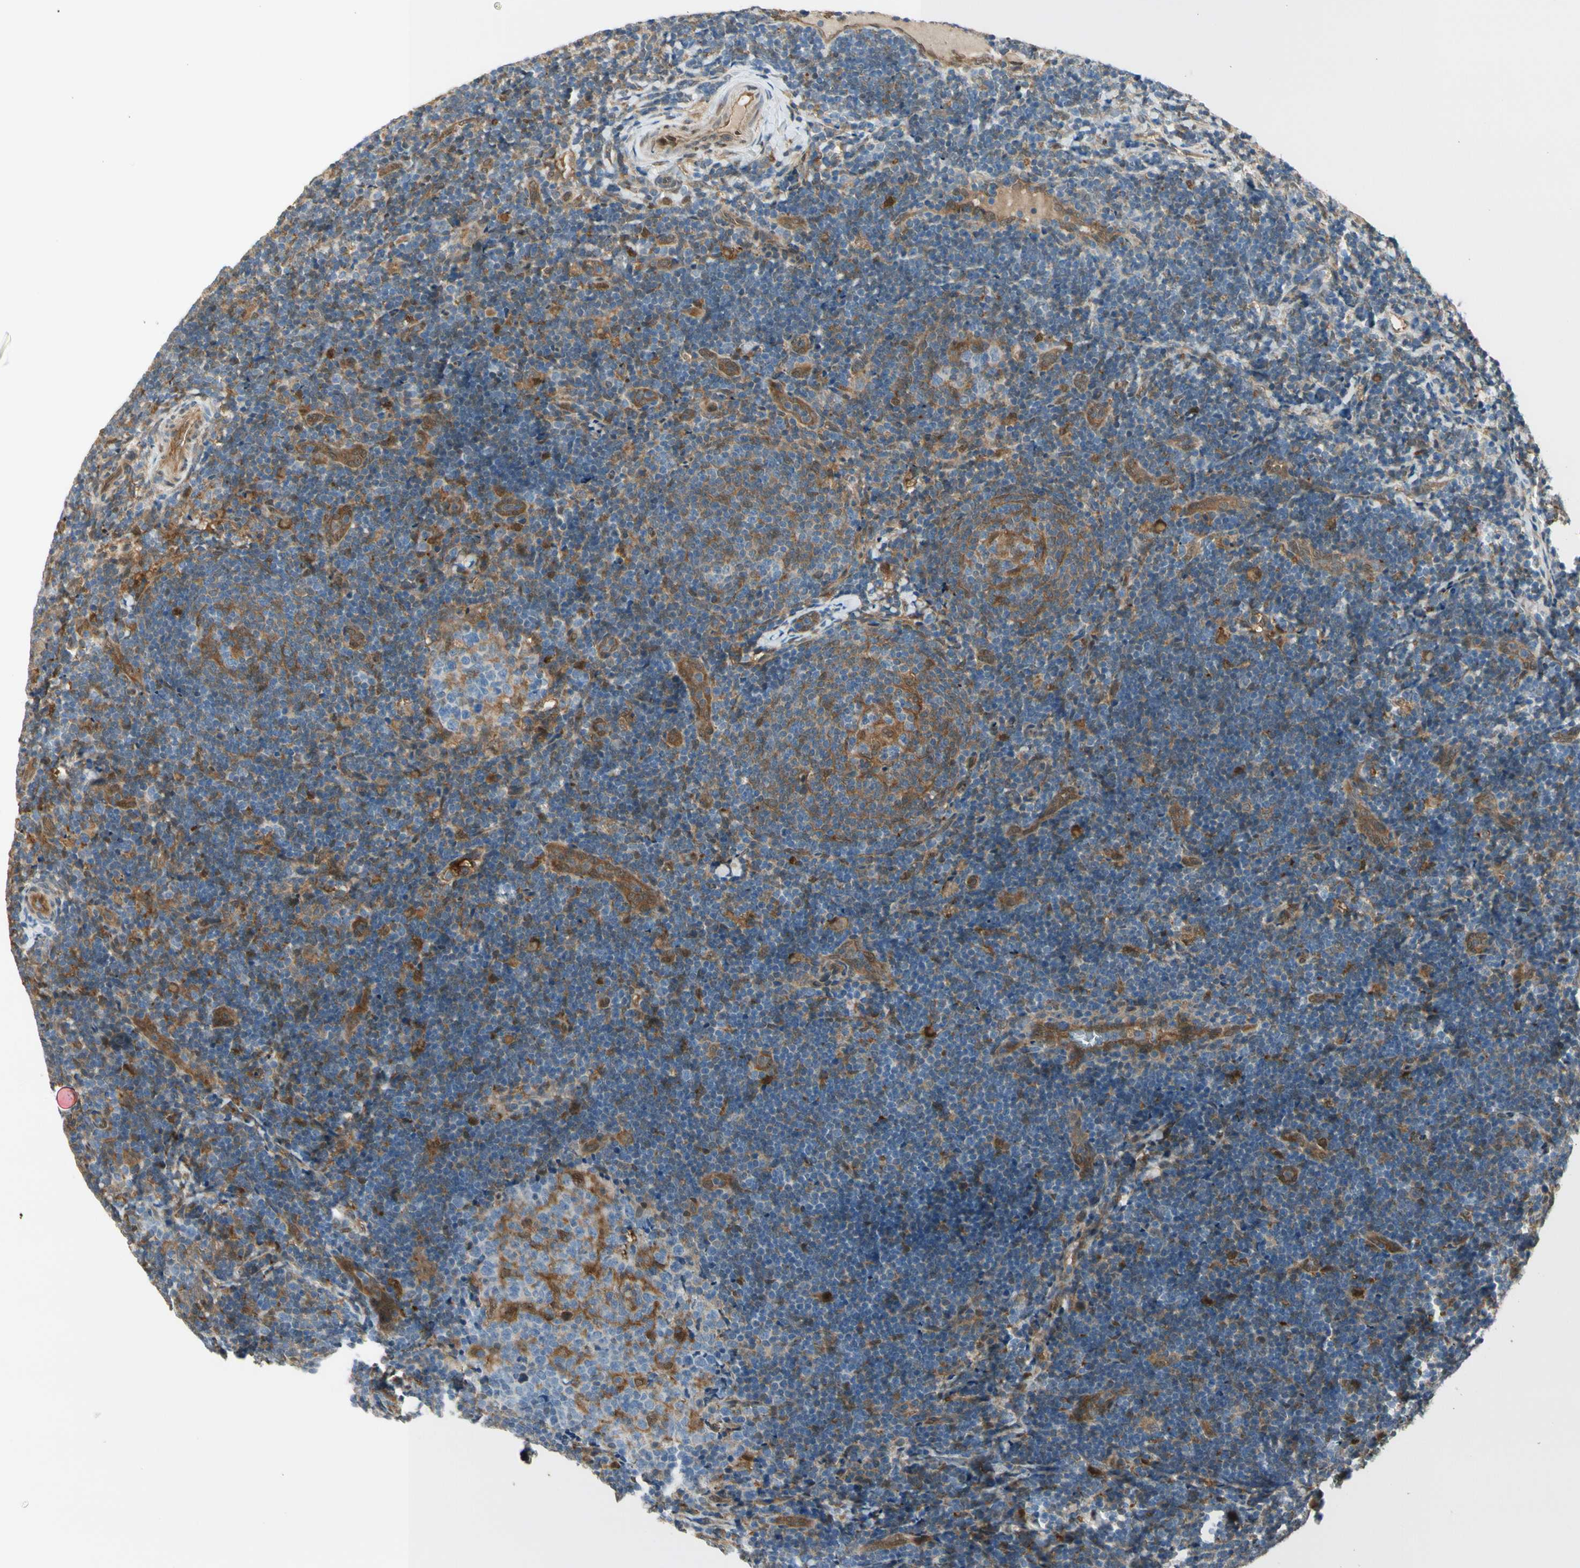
{"staining": {"intensity": "moderate", "quantity": "25%-75%", "location": "cytoplasmic/membranous"}, "tissue": "lymph node", "cell_type": "Germinal center cells", "image_type": "normal", "snomed": [{"axis": "morphology", "description": "Normal tissue, NOS"}, {"axis": "topography", "description": "Lymph node"}], "caption": "Immunohistochemical staining of normal lymph node displays 25%-75% levels of moderate cytoplasmic/membranous protein positivity in about 25%-75% of germinal center cells.", "gene": "SERPINB6", "patient": {"sex": "female", "age": 14}}